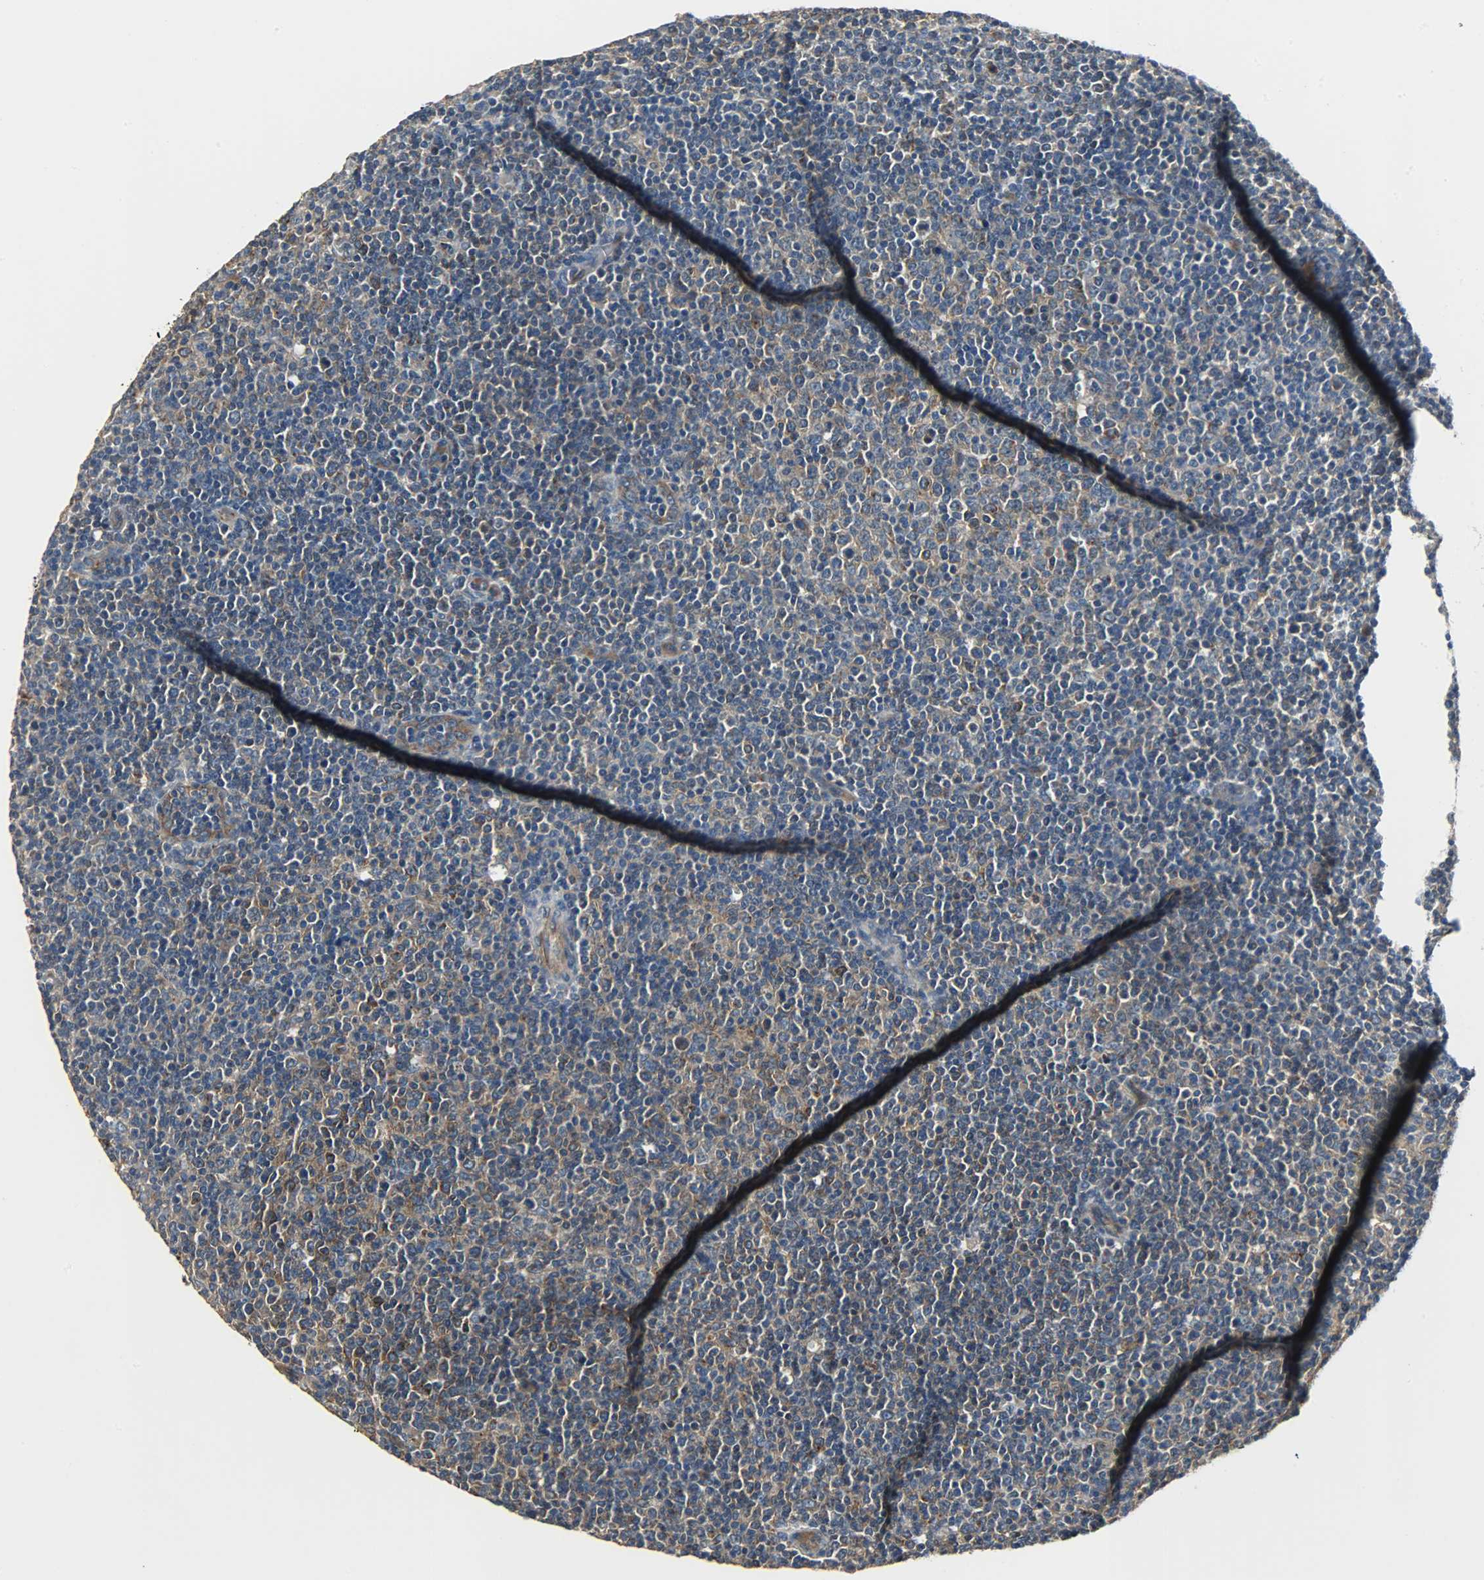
{"staining": {"intensity": "moderate", "quantity": ">75%", "location": "cytoplasmic/membranous"}, "tissue": "lymphoma", "cell_type": "Tumor cells", "image_type": "cancer", "snomed": [{"axis": "morphology", "description": "Malignant lymphoma, non-Hodgkin's type, Low grade"}, {"axis": "topography", "description": "Lymph node"}], "caption": "A photomicrograph of human lymphoma stained for a protein demonstrates moderate cytoplasmic/membranous brown staining in tumor cells.", "gene": "KIAA1217", "patient": {"sex": "male", "age": 70}}